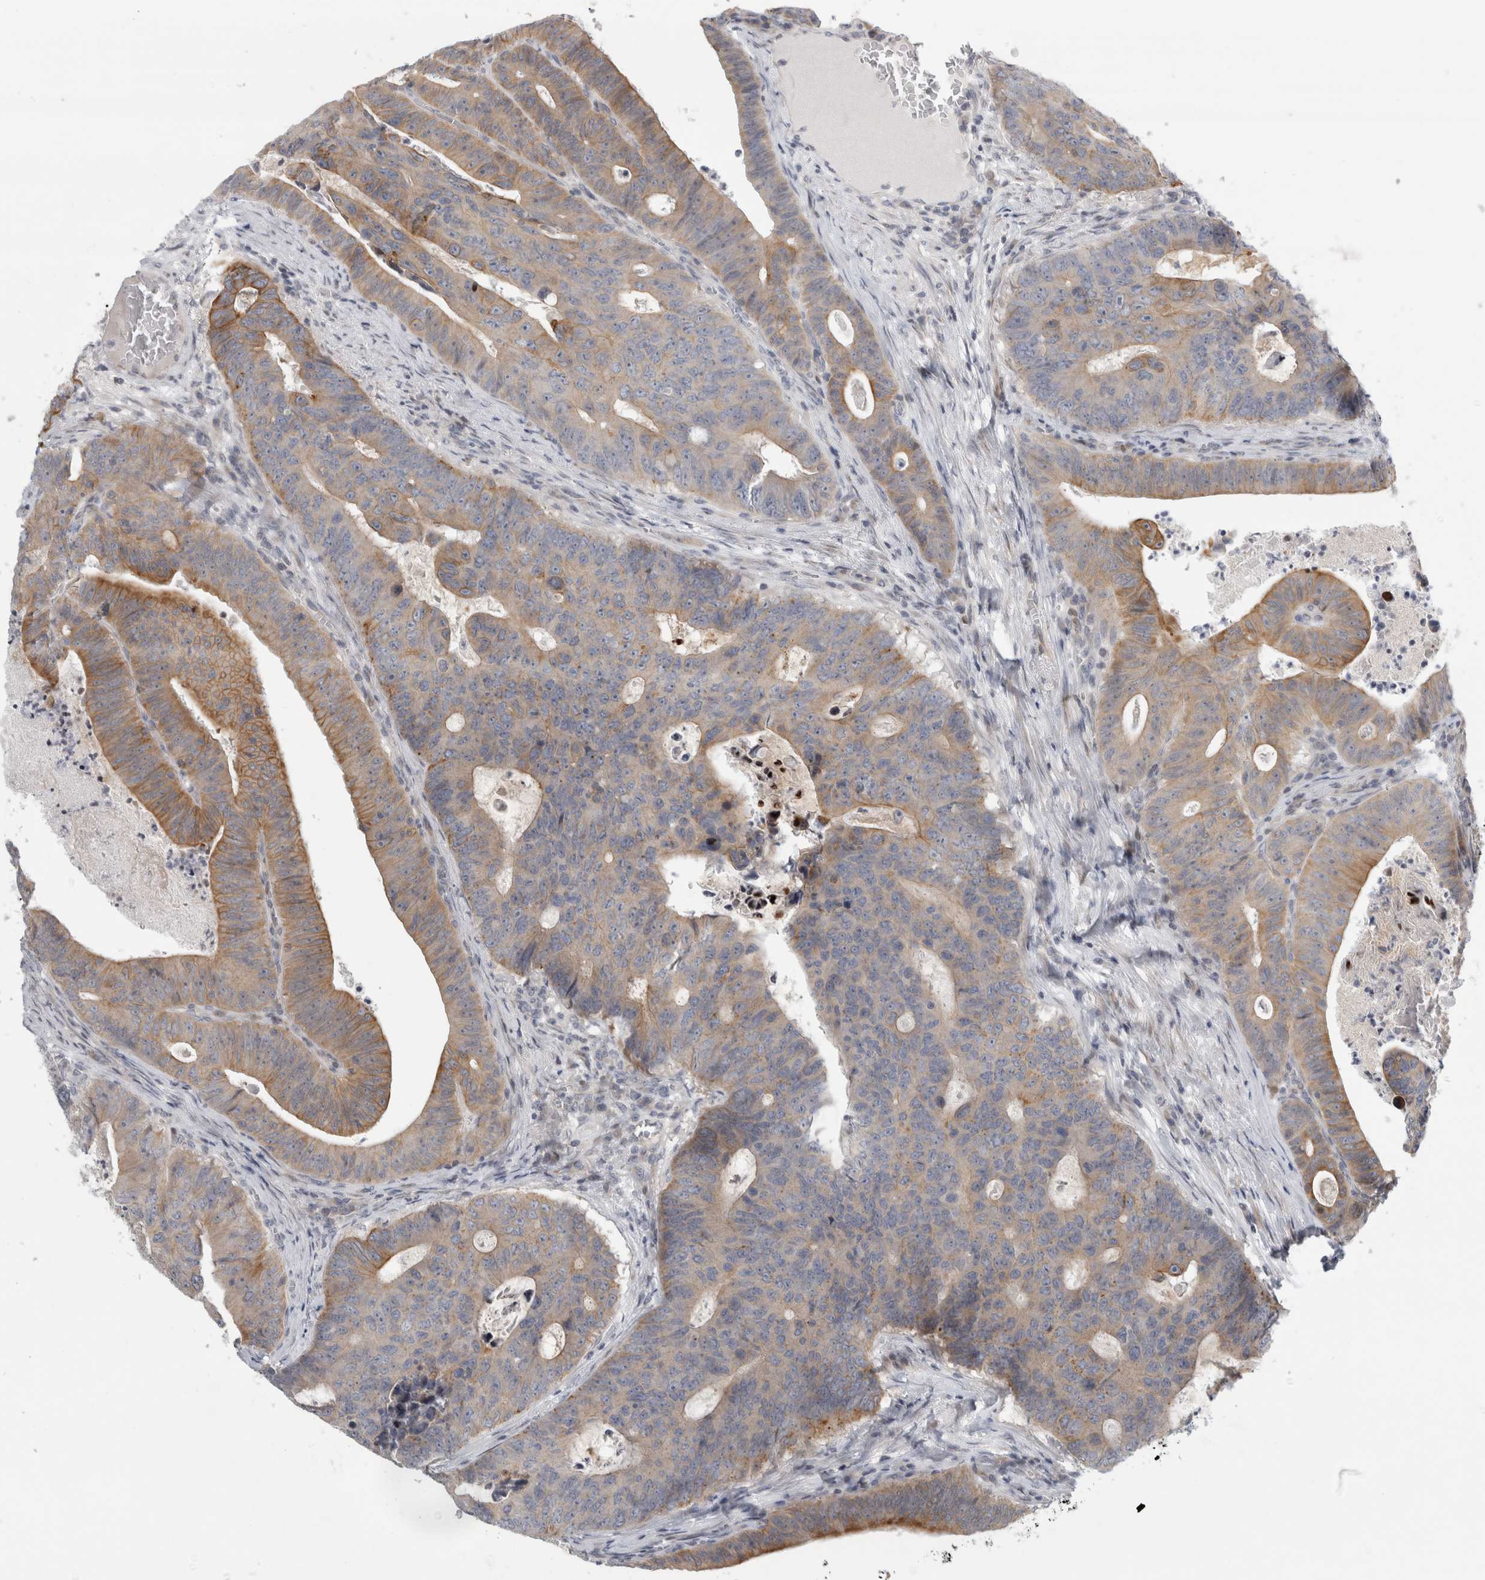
{"staining": {"intensity": "moderate", "quantity": "25%-75%", "location": "cytoplasmic/membranous"}, "tissue": "colorectal cancer", "cell_type": "Tumor cells", "image_type": "cancer", "snomed": [{"axis": "morphology", "description": "Adenocarcinoma, NOS"}, {"axis": "topography", "description": "Colon"}], "caption": "The immunohistochemical stain shows moderate cytoplasmic/membranous staining in tumor cells of colorectal cancer tissue.", "gene": "UTP25", "patient": {"sex": "male", "age": 87}}